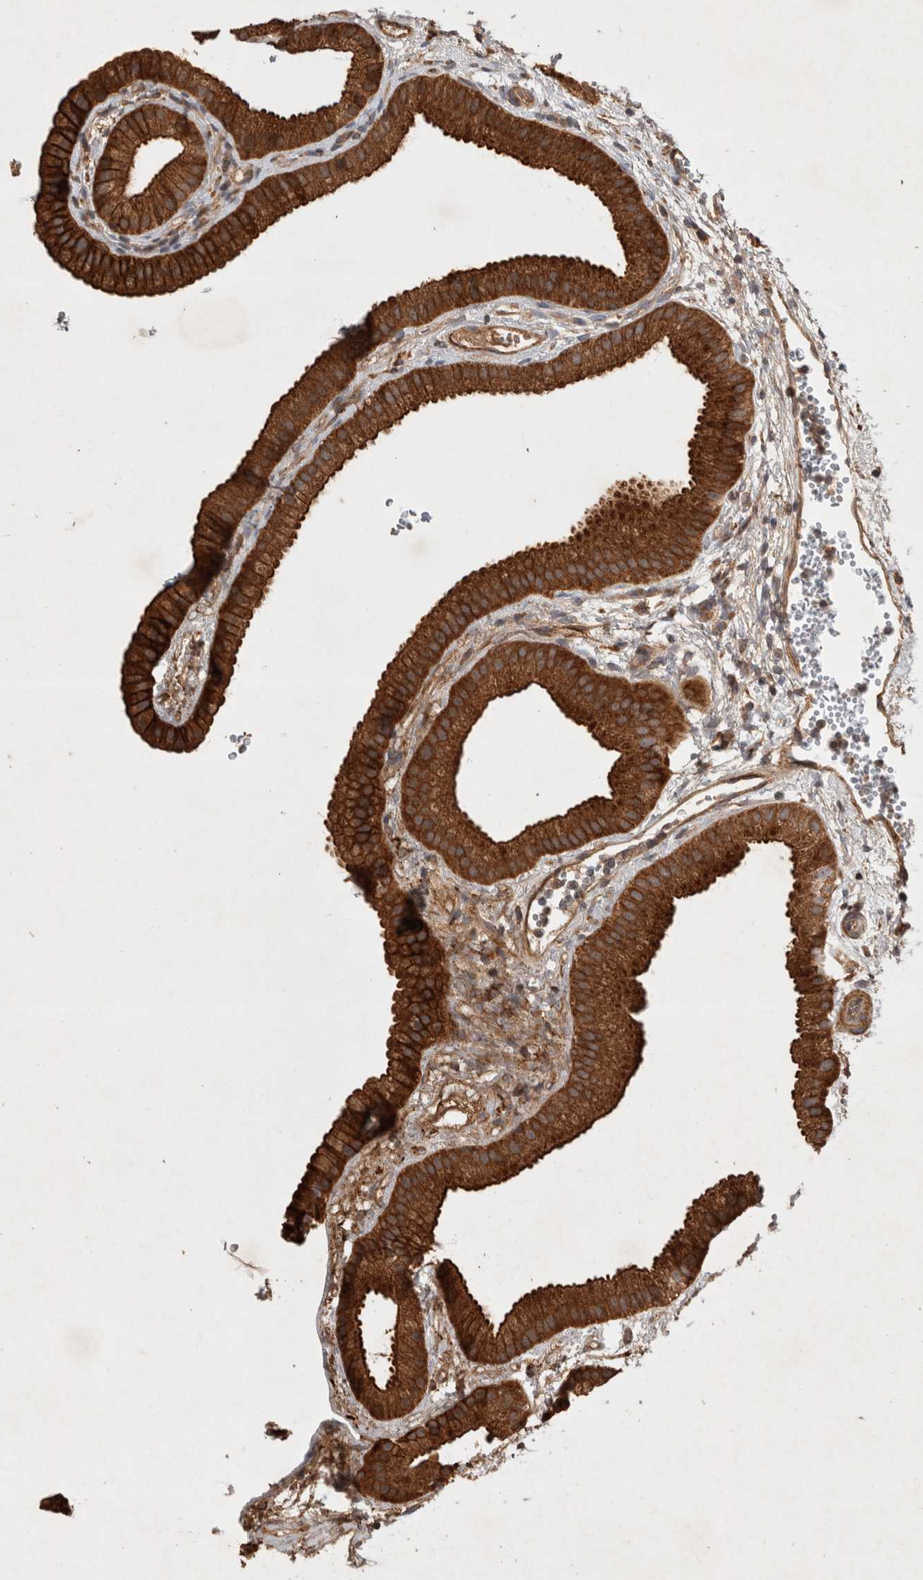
{"staining": {"intensity": "strong", "quantity": ">75%", "location": "cytoplasmic/membranous"}, "tissue": "gallbladder", "cell_type": "Glandular cells", "image_type": "normal", "snomed": [{"axis": "morphology", "description": "Normal tissue, NOS"}, {"axis": "topography", "description": "Gallbladder"}], "caption": "A micrograph of human gallbladder stained for a protein demonstrates strong cytoplasmic/membranous brown staining in glandular cells.", "gene": "SERAC1", "patient": {"sex": "female", "age": 64}}